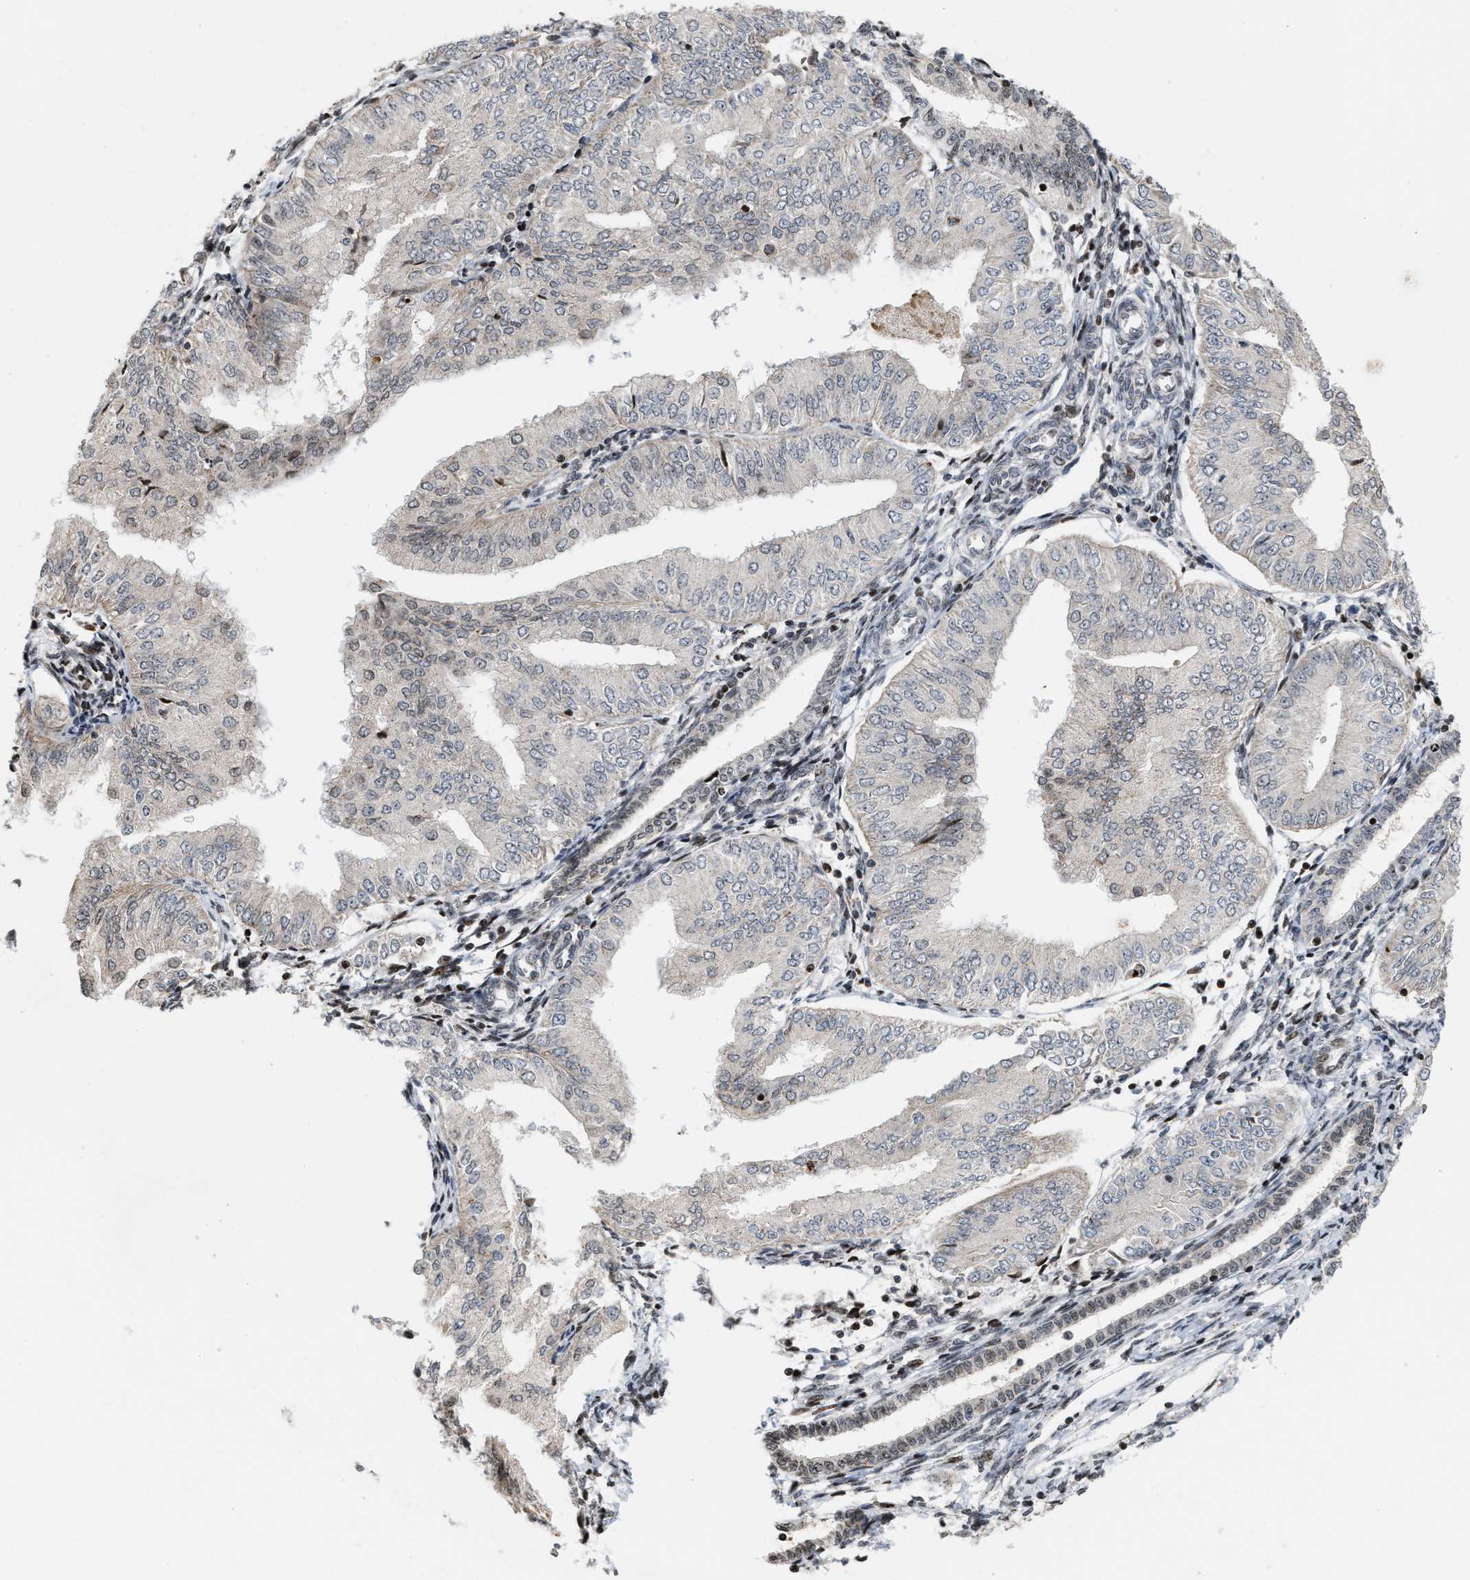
{"staining": {"intensity": "negative", "quantity": "none", "location": "none"}, "tissue": "endometrial cancer", "cell_type": "Tumor cells", "image_type": "cancer", "snomed": [{"axis": "morphology", "description": "Adenocarcinoma, NOS"}, {"axis": "topography", "description": "Endometrium"}], "caption": "Immunohistochemical staining of endometrial adenocarcinoma shows no significant expression in tumor cells.", "gene": "PDZD2", "patient": {"sex": "female", "age": 53}}